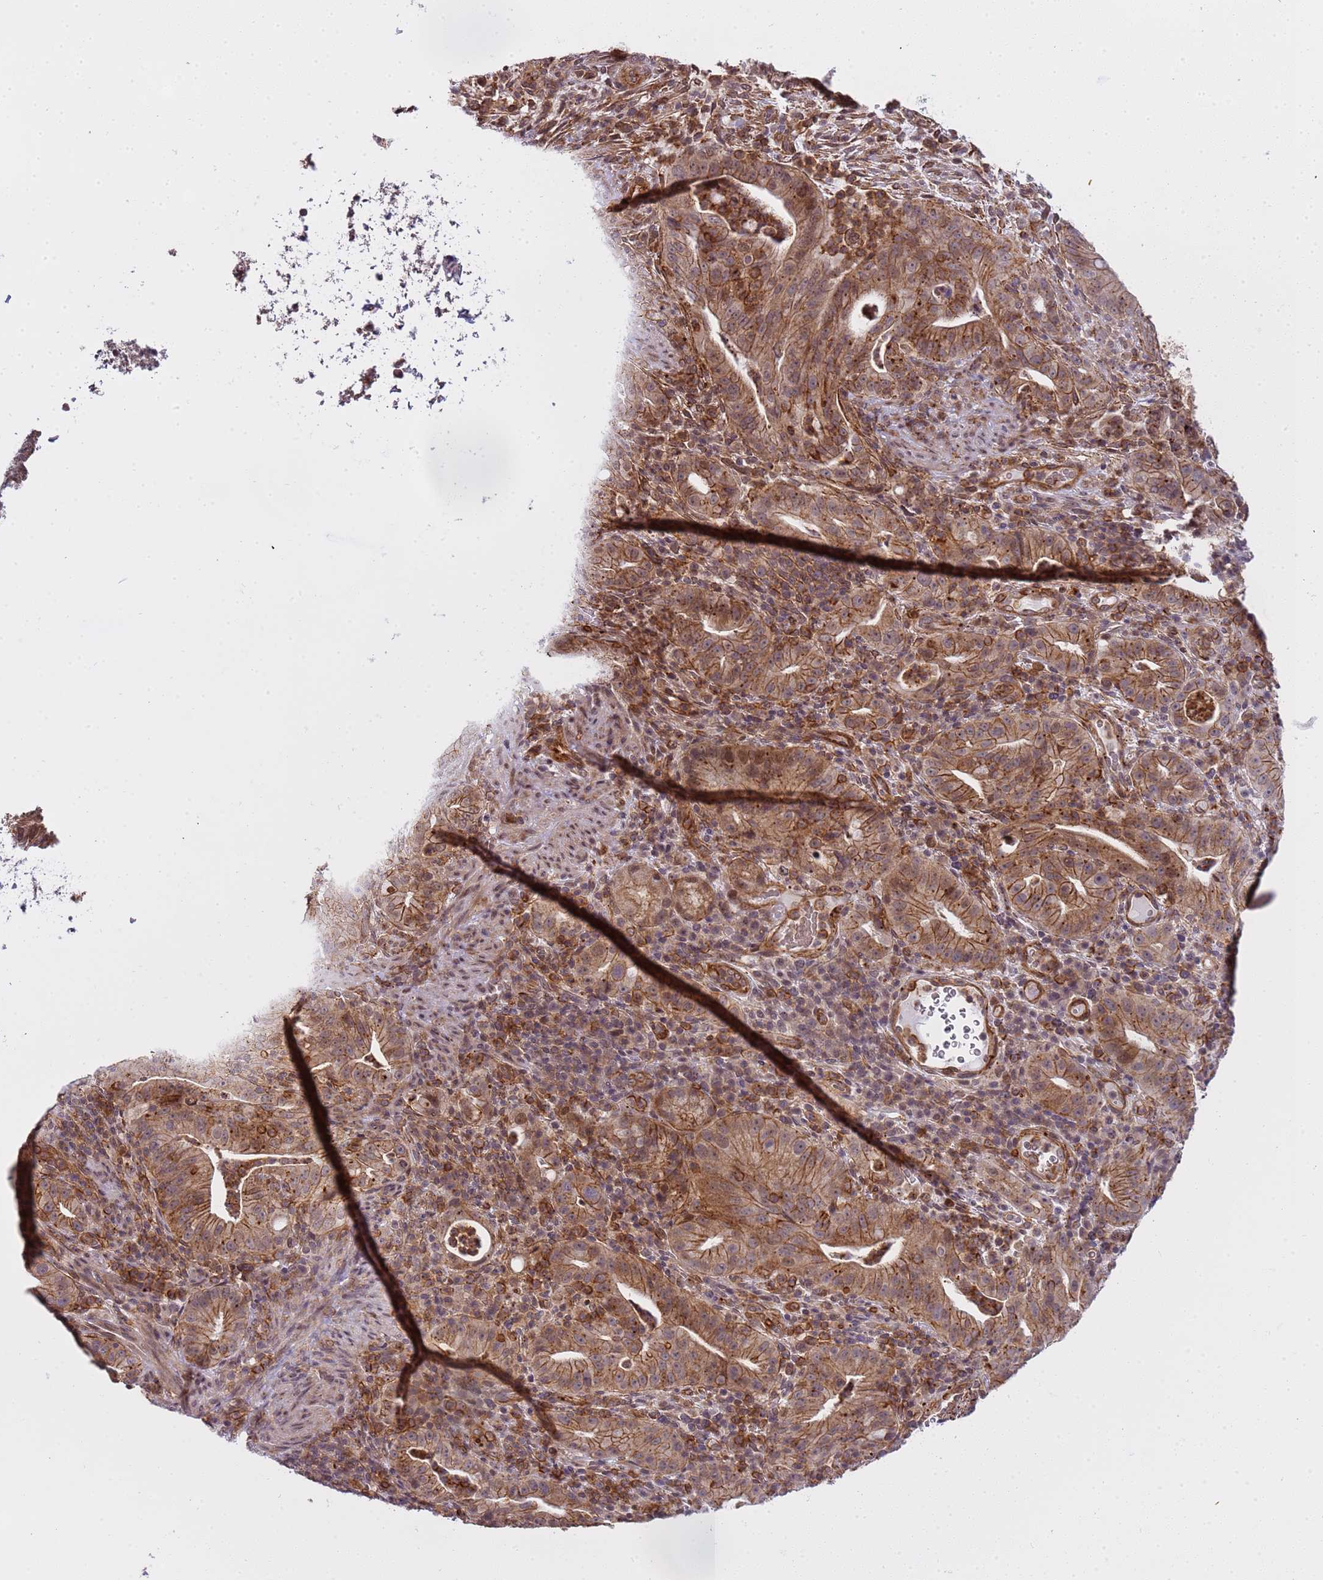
{"staining": {"intensity": "moderate", "quantity": ">75%", "location": "cytoplasmic/membranous"}, "tissue": "pancreatic cancer", "cell_type": "Tumor cells", "image_type": "cancer", "snomed": [{"axis": "morphology", "description": "Adenocarcinoma, NOS"}, {"axis": "topography", "description": "Pancreas"}], "caption": "Immunohistochemistry (IHC) histopathology image of neoplastic tissue: pancreatic cancer stained using immunohistochemistry demonstrates medium levels of moderate protein expression localized specifically in the cytoplasmic/membranous of tumor cells, appearing as a cytoplasmic/membranous brown color.", "gene": "EMC2", "patient": {"sex": "male", "age": 71}}